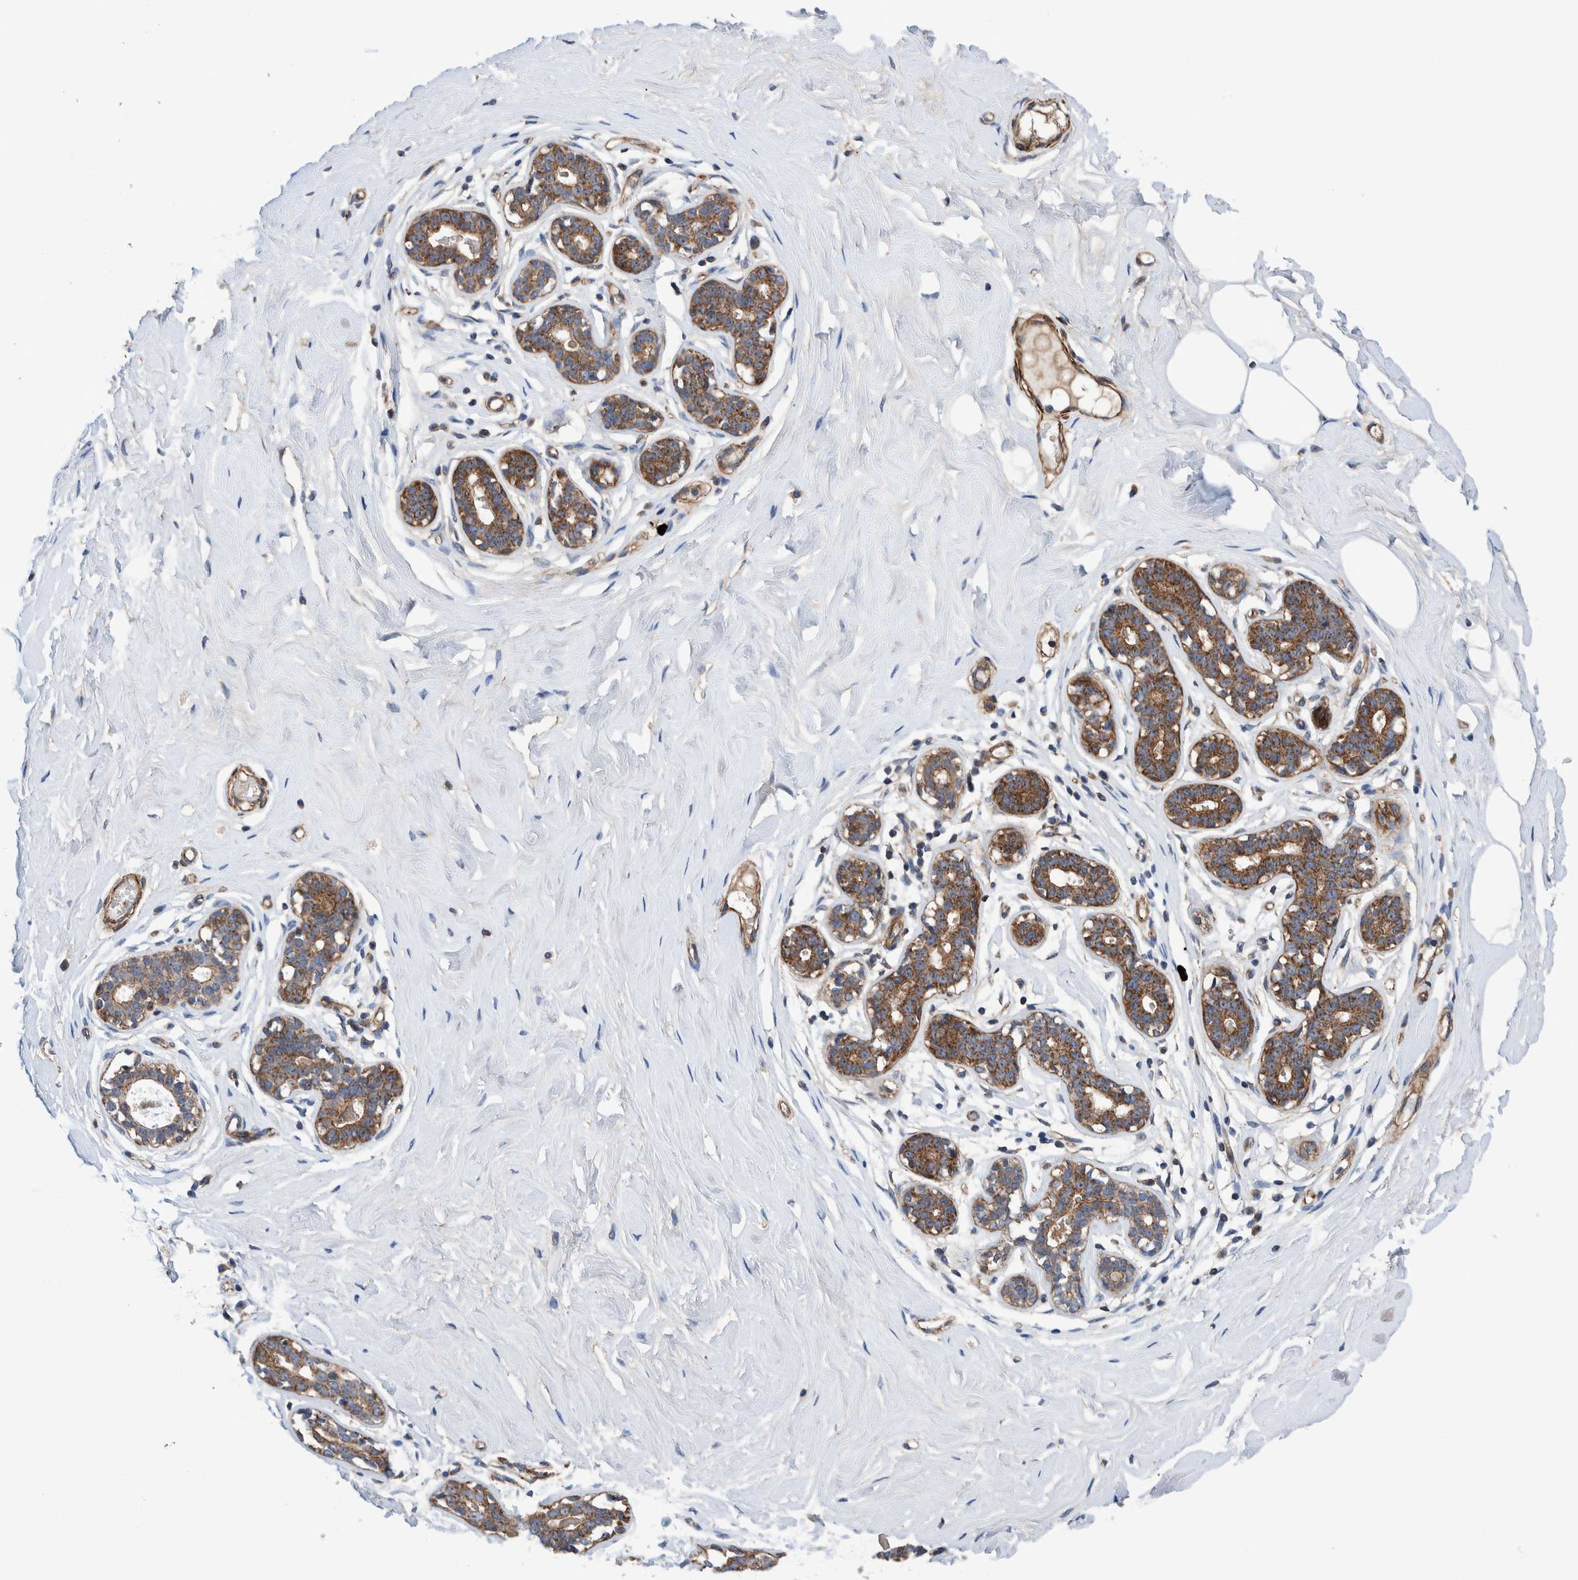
{"staining": {"intensity": "weak", "quantity": "25%-75%", "location": "cytoplasmic/membranous"}, "tissue": "breast", "cell_type": "Adipocytes", "image_type": "normal", "snomed": [{"axis": "morphology", "description": "Normal tissue, NOS"}, {"axis": "topography", "description": "Breast"}], "caption": "A high-resolution histopathology image shows IHC staining of unremarkable breast, which shows weak cytoplasmic/membranous expression in about 25%-75% of adipocytes.", "gene": "ENSG00000262660", "patient": {"sex": "female", "age": 23}}